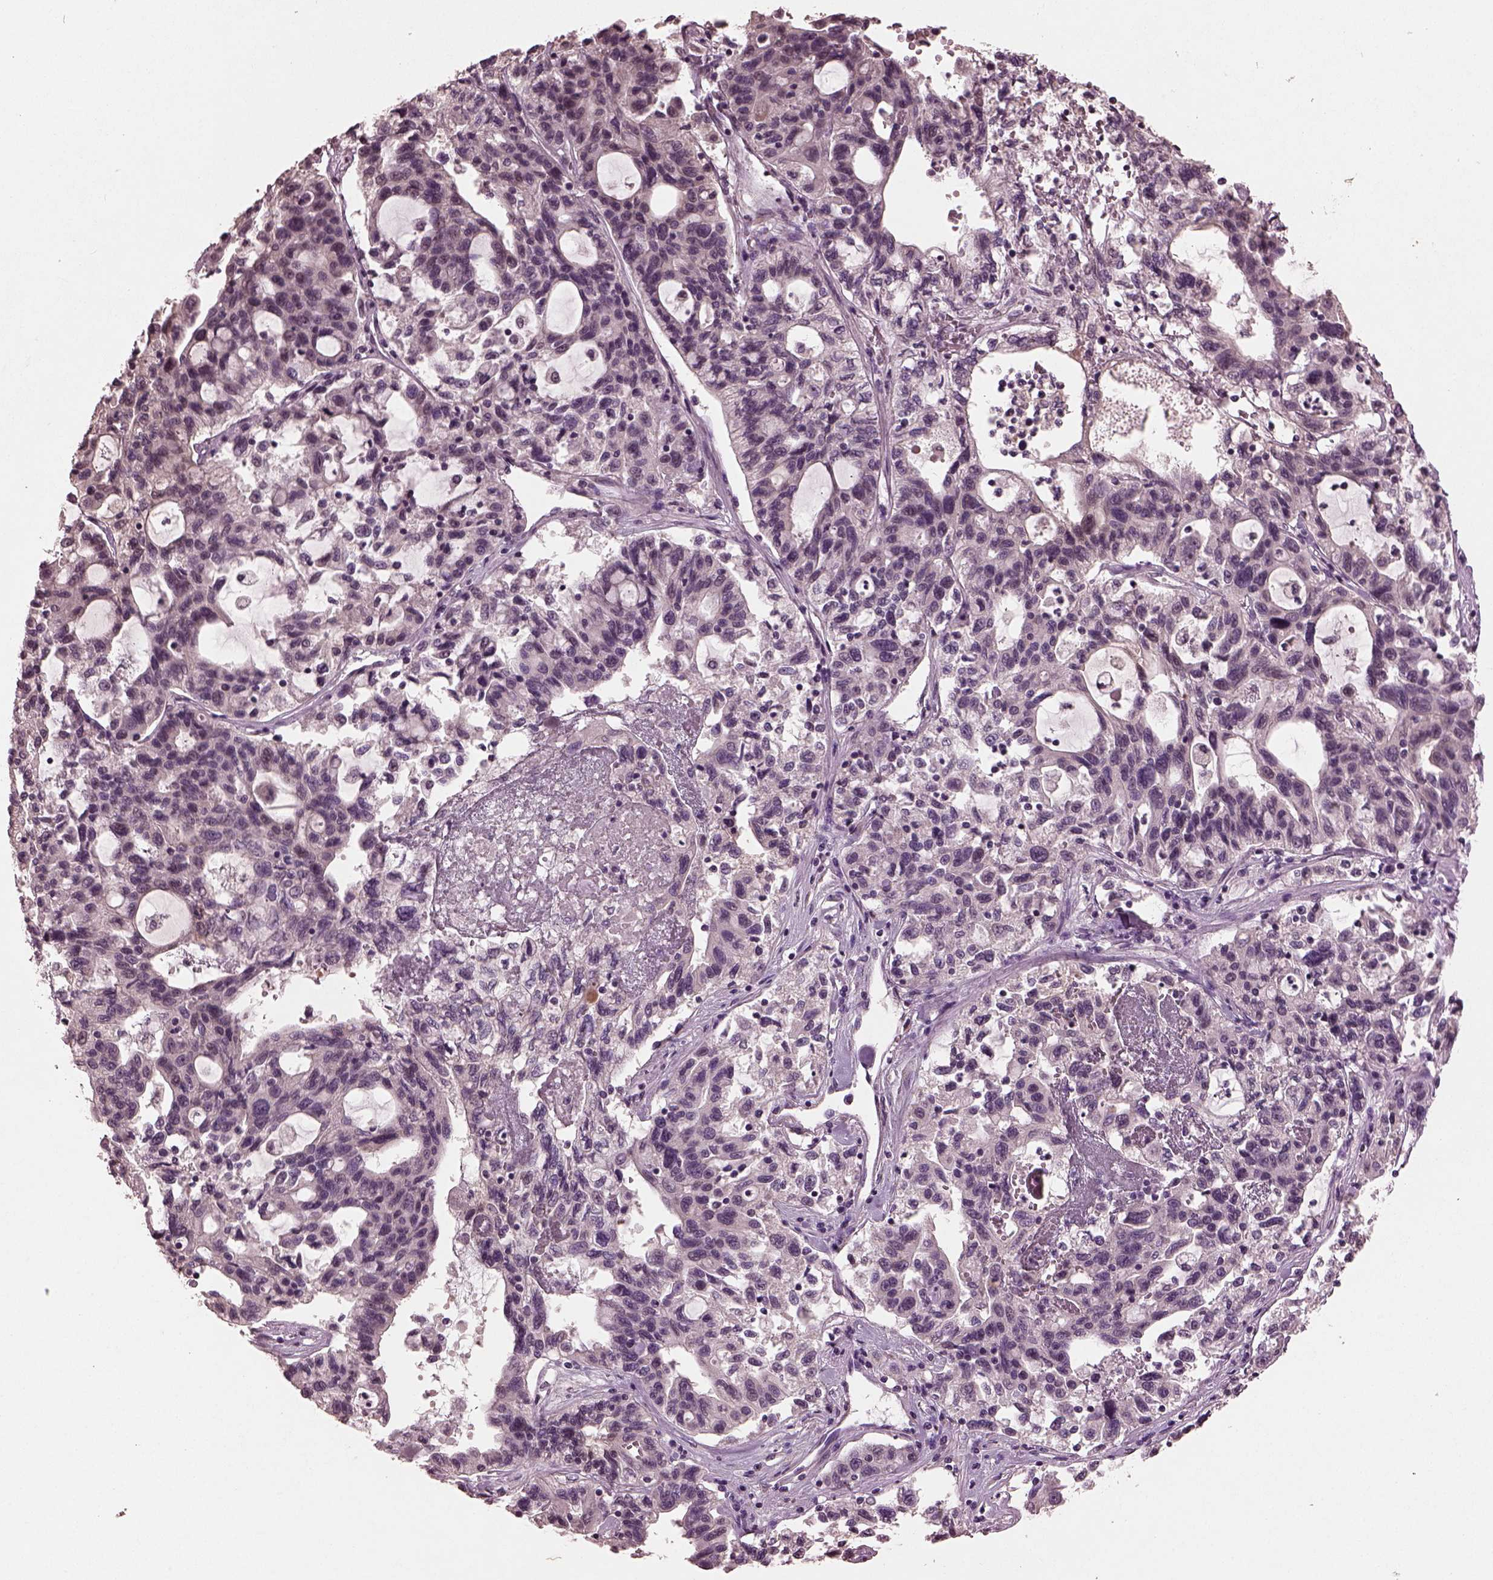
{"staining": {"intensity": "negative", "quantity": "none", "location": "none"}, "tissue": "liver cancer", "cell_type": "Tumor cells", "image_type": "cancer", "snomed": [{"axis": "morphology", "description": "Adenocarcinoma, NOS"}, {"axis": "morphology", "description": "Cholangiocarcinoma"}, {"axis": "topography", "description": "Liver"}], "caption": "IHC micrograph of neoplastic tissue: human liver cancer stained with DAB shows no significant protein expression in tumor cells. Brightfield microscopy of immunohistochemistry (IHC) stained with DAB (brown) and hematoxylin (blue), captured at high magnification.", "gene": "IL18RAP", "patient": {"sex": "male", "age": 64}}